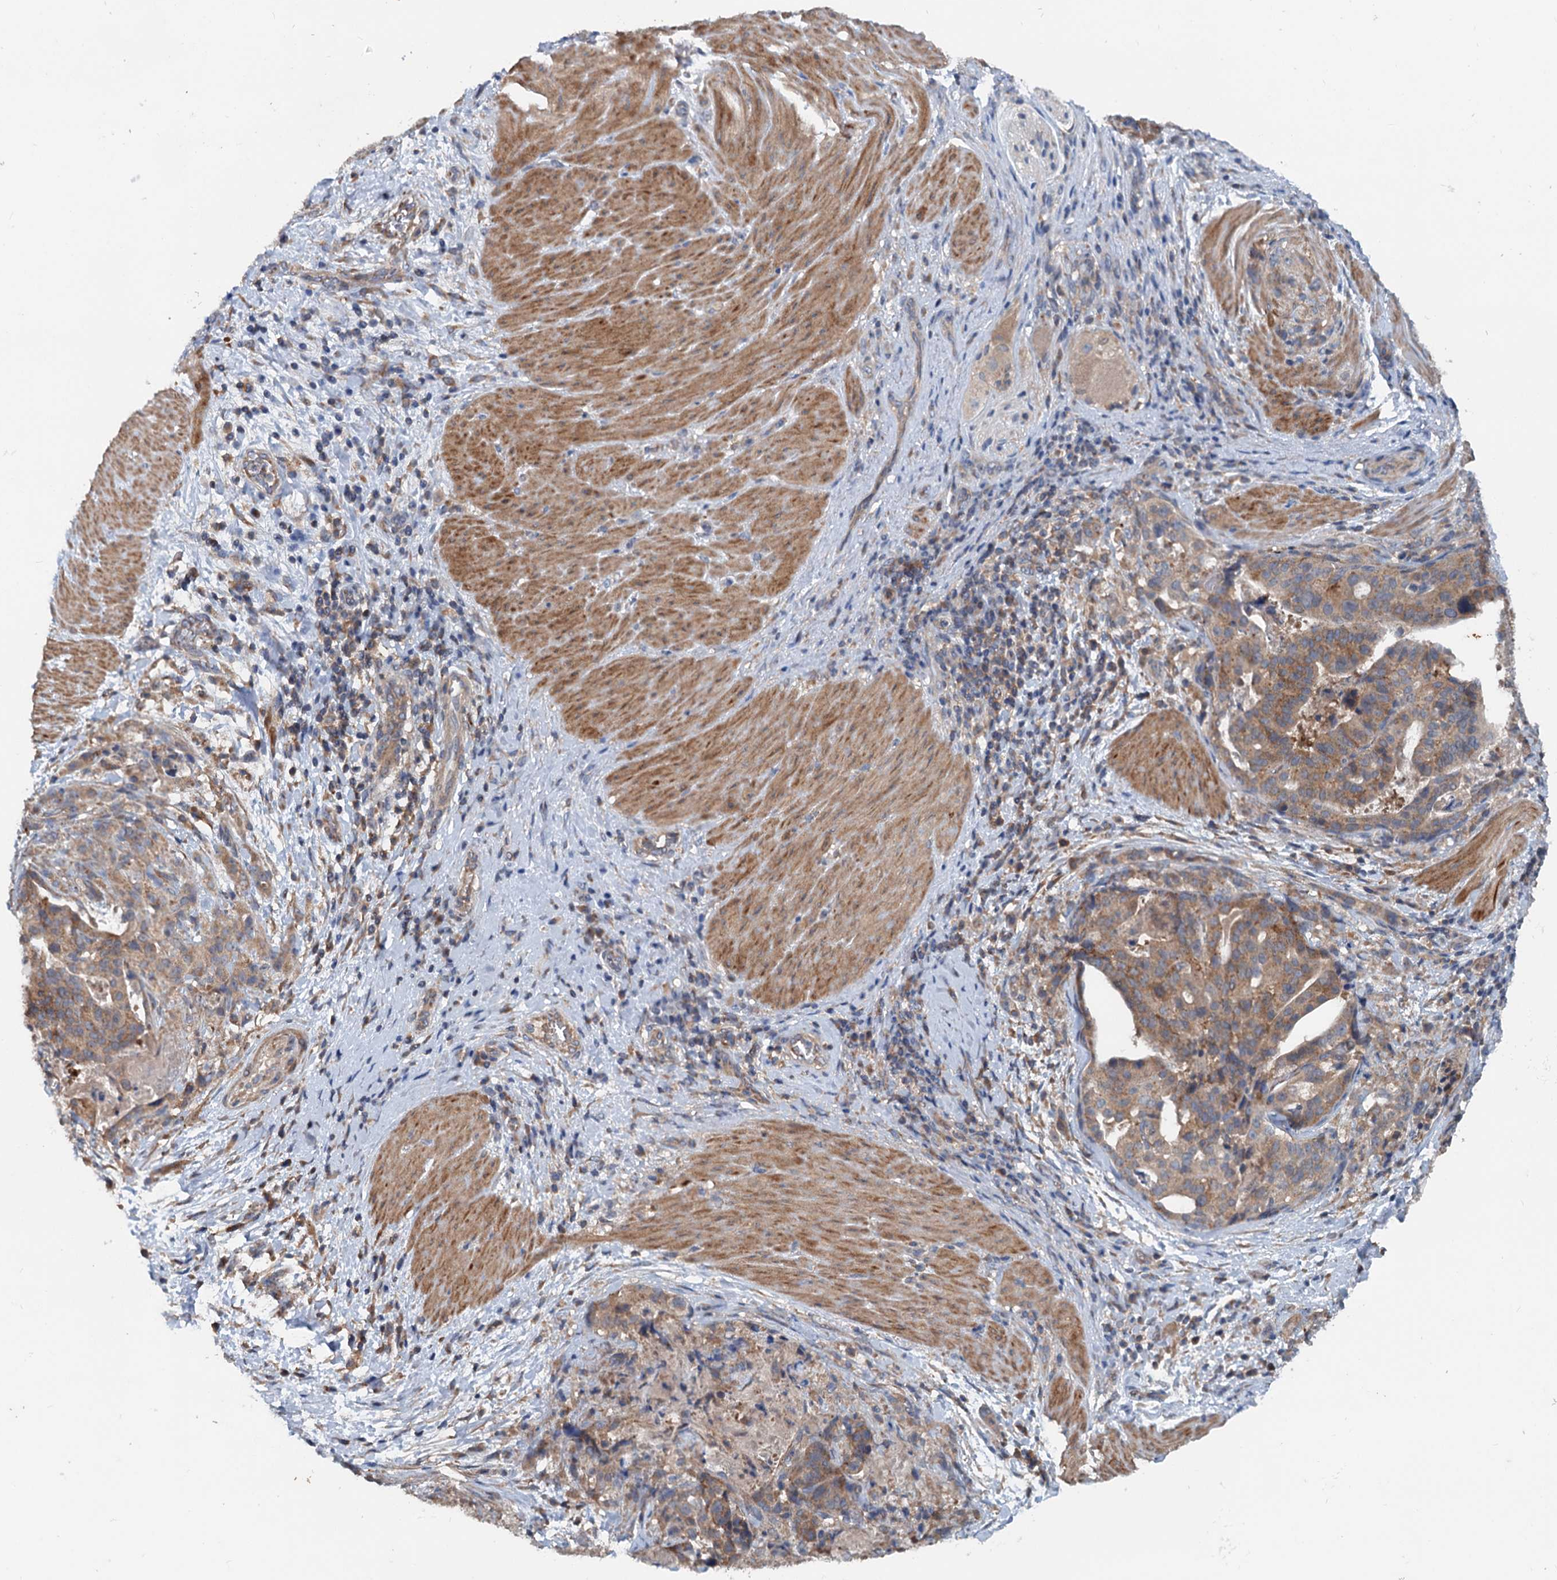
{"staining": {"intensity": "moderate", "quantity": "25%-75%", "location": "cytoplasmic/membranous"}, "tissue": "stomach cancer", "cell_type": "Tumor cells", "image_type": "cancer", "snomed": [{"axis": "morphology", "description": "Adenocarcinoma, NOS"}, {"axis": "topography", "description": "Stomach"}], "caption": "Moderate cytoplasmic/membranous expression is seen in approximately 25%-75% of tumor cells in stomach adenocarcinoma. (DAB (3,3'-diaminobenzidine) IHC, brown staining for protein, blue staining for nuclei).", "gene": "TEDC1", "patient": {"sex": "male", "age": 48}}